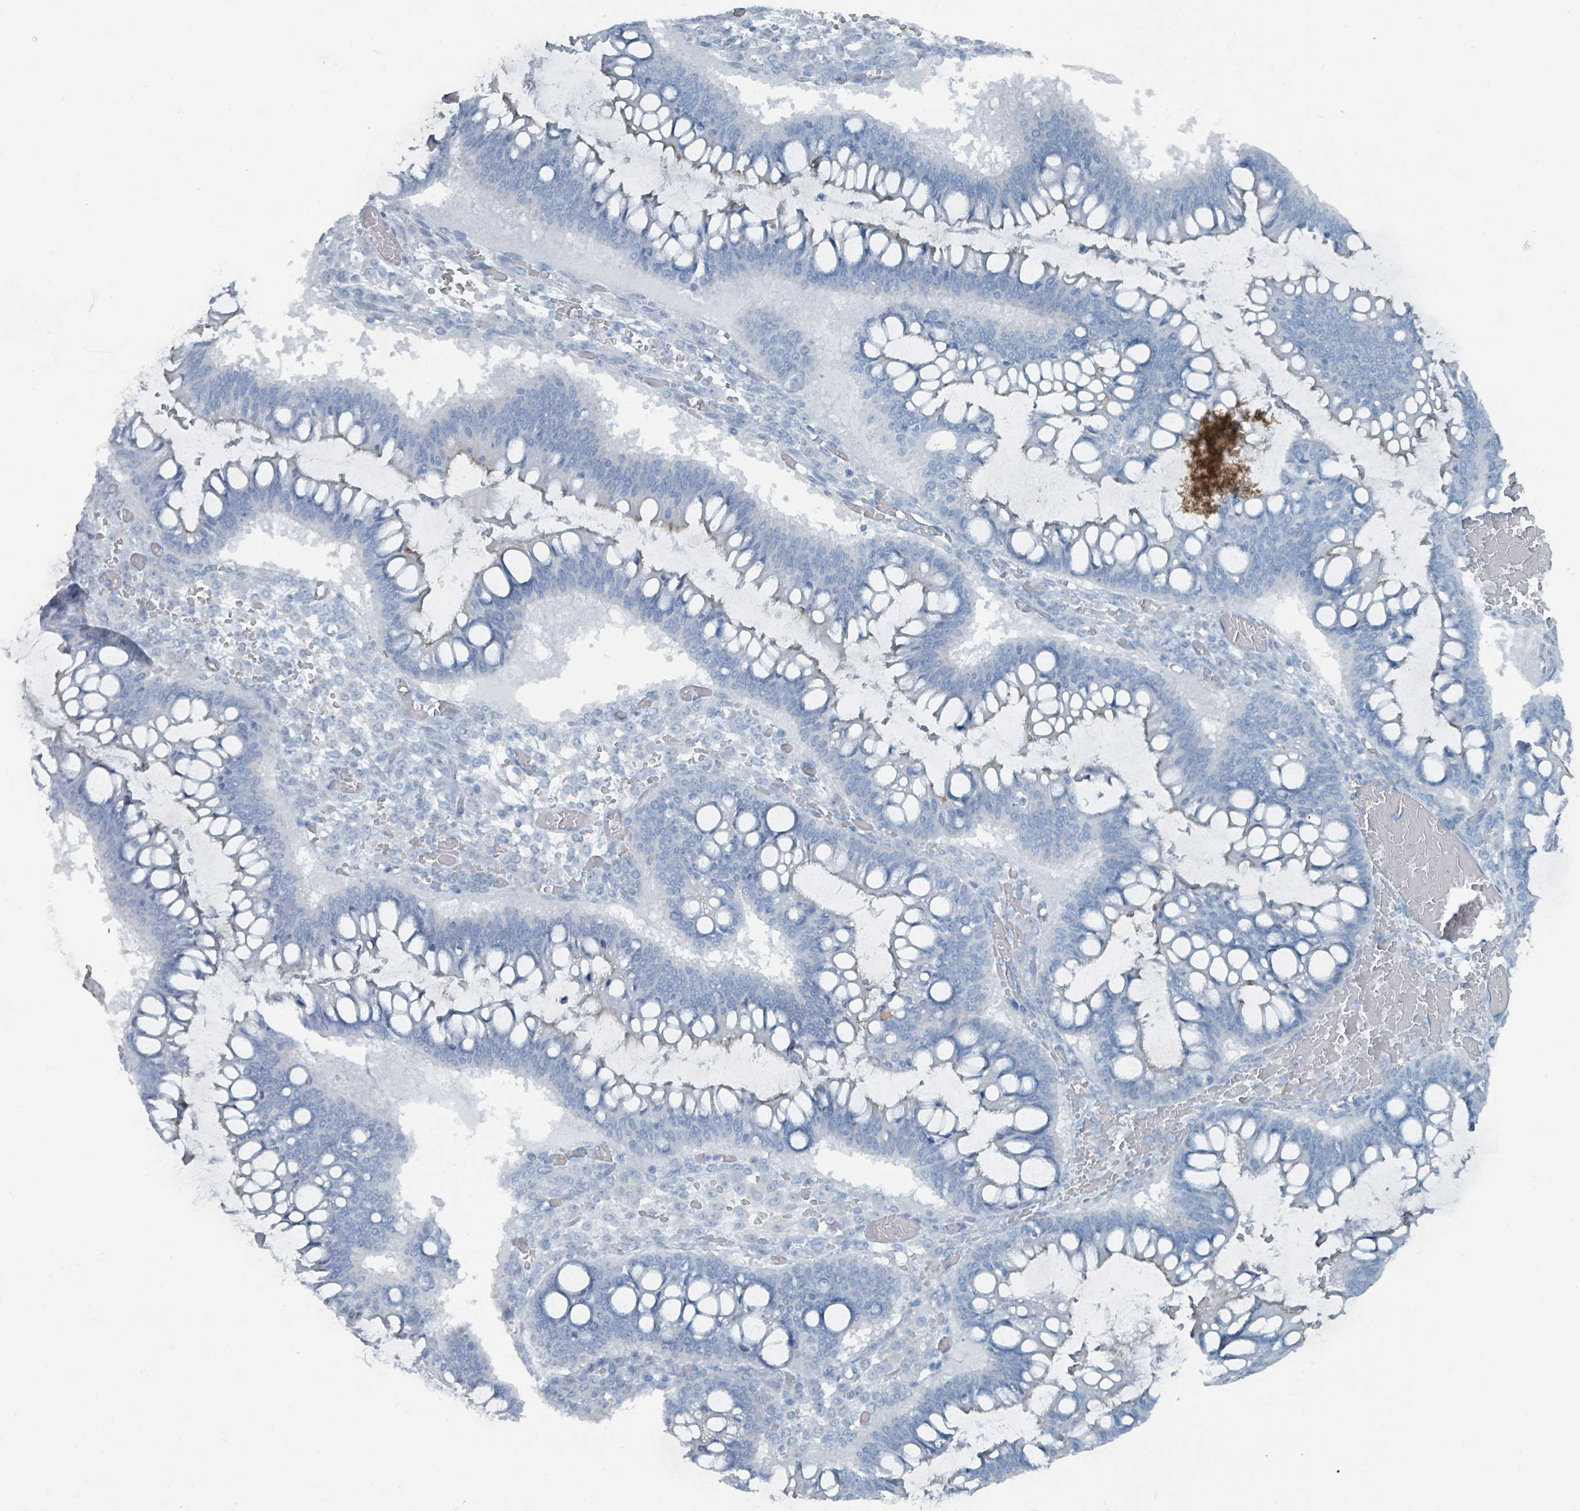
{"staining": {"intensity": "negative", "quantity": "none", "location": "none"}, "tissue": "ovarian cancer", "cell_type": "Tumor cells", "image_type": "cancer", "snomed": [{"axis": "morphology", "description": "Cystadenocarcinoma, mucinous, NOS"}, {"axis": "topography", "description": "Ovary"}], "caption": "A high-resolution image shows immunohistochemistry (IHC) staining of ovarian cancer, which exhibits no significant staining in tumor cells.", "gene": "GAMT", "patient": {"sex": "female", "age": 73}}